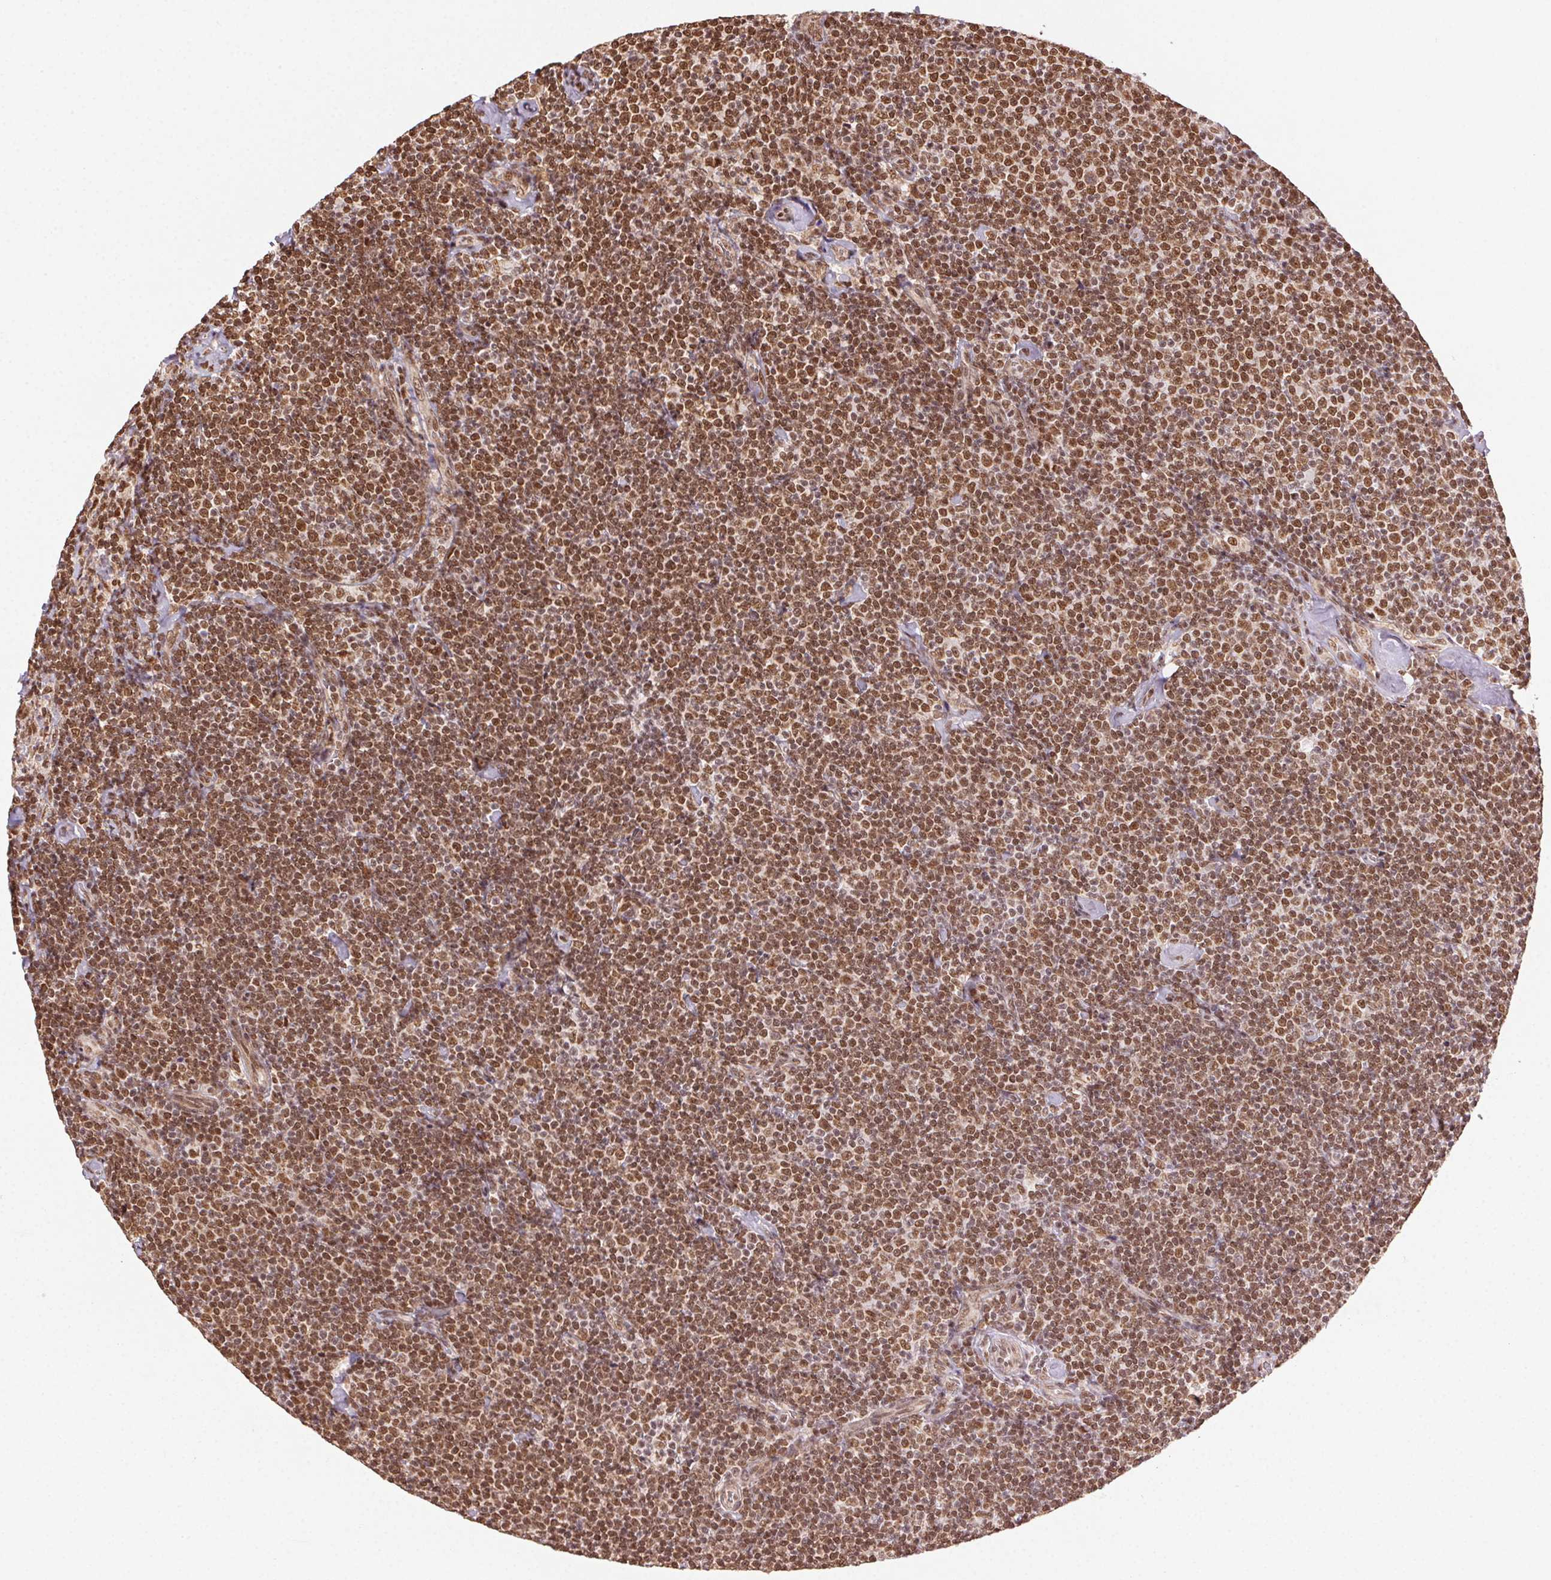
{"staining": {"intensity": "moderate", "quantity": ">75%", "location": "nuclear"}, "tissue": "lymphoma", "cell_type": "Tumor cells", "image_type": "cancer", "snomed": [{"axis": "morphology", "description": "Malignant lymphoma, non-Hodgkin's type, Low grade"}, {"axis": "topography", "description": "Lymph node"}], "caption": "Brown immunohistochemical staining in human low-grade malignant lymphoma, non-Hodgkin's type displays moderate nuclear expression in about >75% of tumor cells.", "gene": "TREML4", "patient": {"sex": "male", "age": 81}}